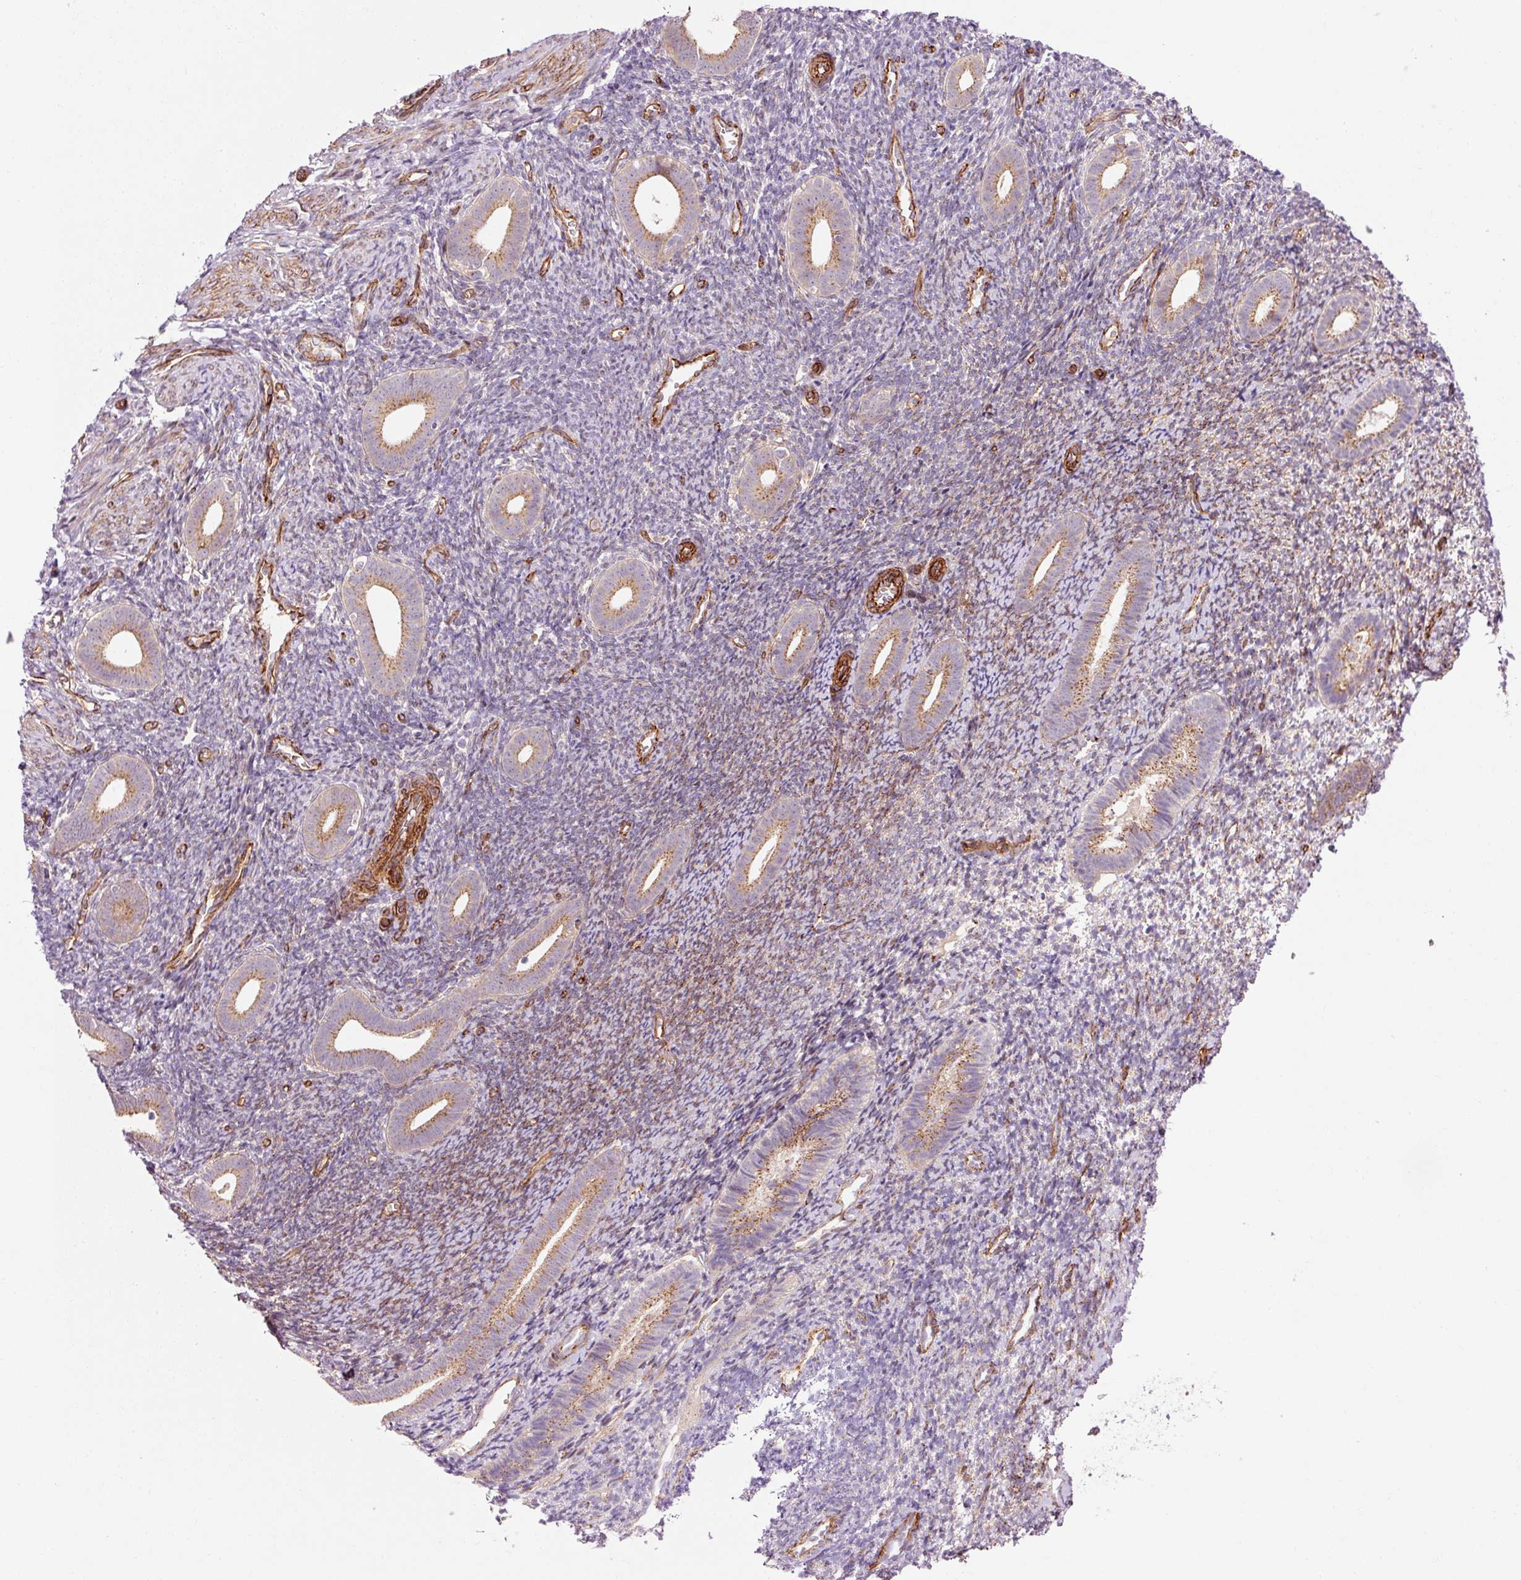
{"staining": {"intensity": "negative", "quantity": "none", "location": "none"}, "tissue": "endometrium", "cell_type": "Cells in endometrial stroma", "image_type": "normal", "snomed": [{"axis": "morphology", "description": "Normal tissue, NOS"}, {"axis": "topography", "description": "Endometrium"}], "caption": "This is a micrograph of immunohistochemistry (IHC) staining of normal endometrium, which shows no staining in cells in endometrial stroma.", "gene": "LIMK2", "patient": {"sex": "female", "age": 39}}